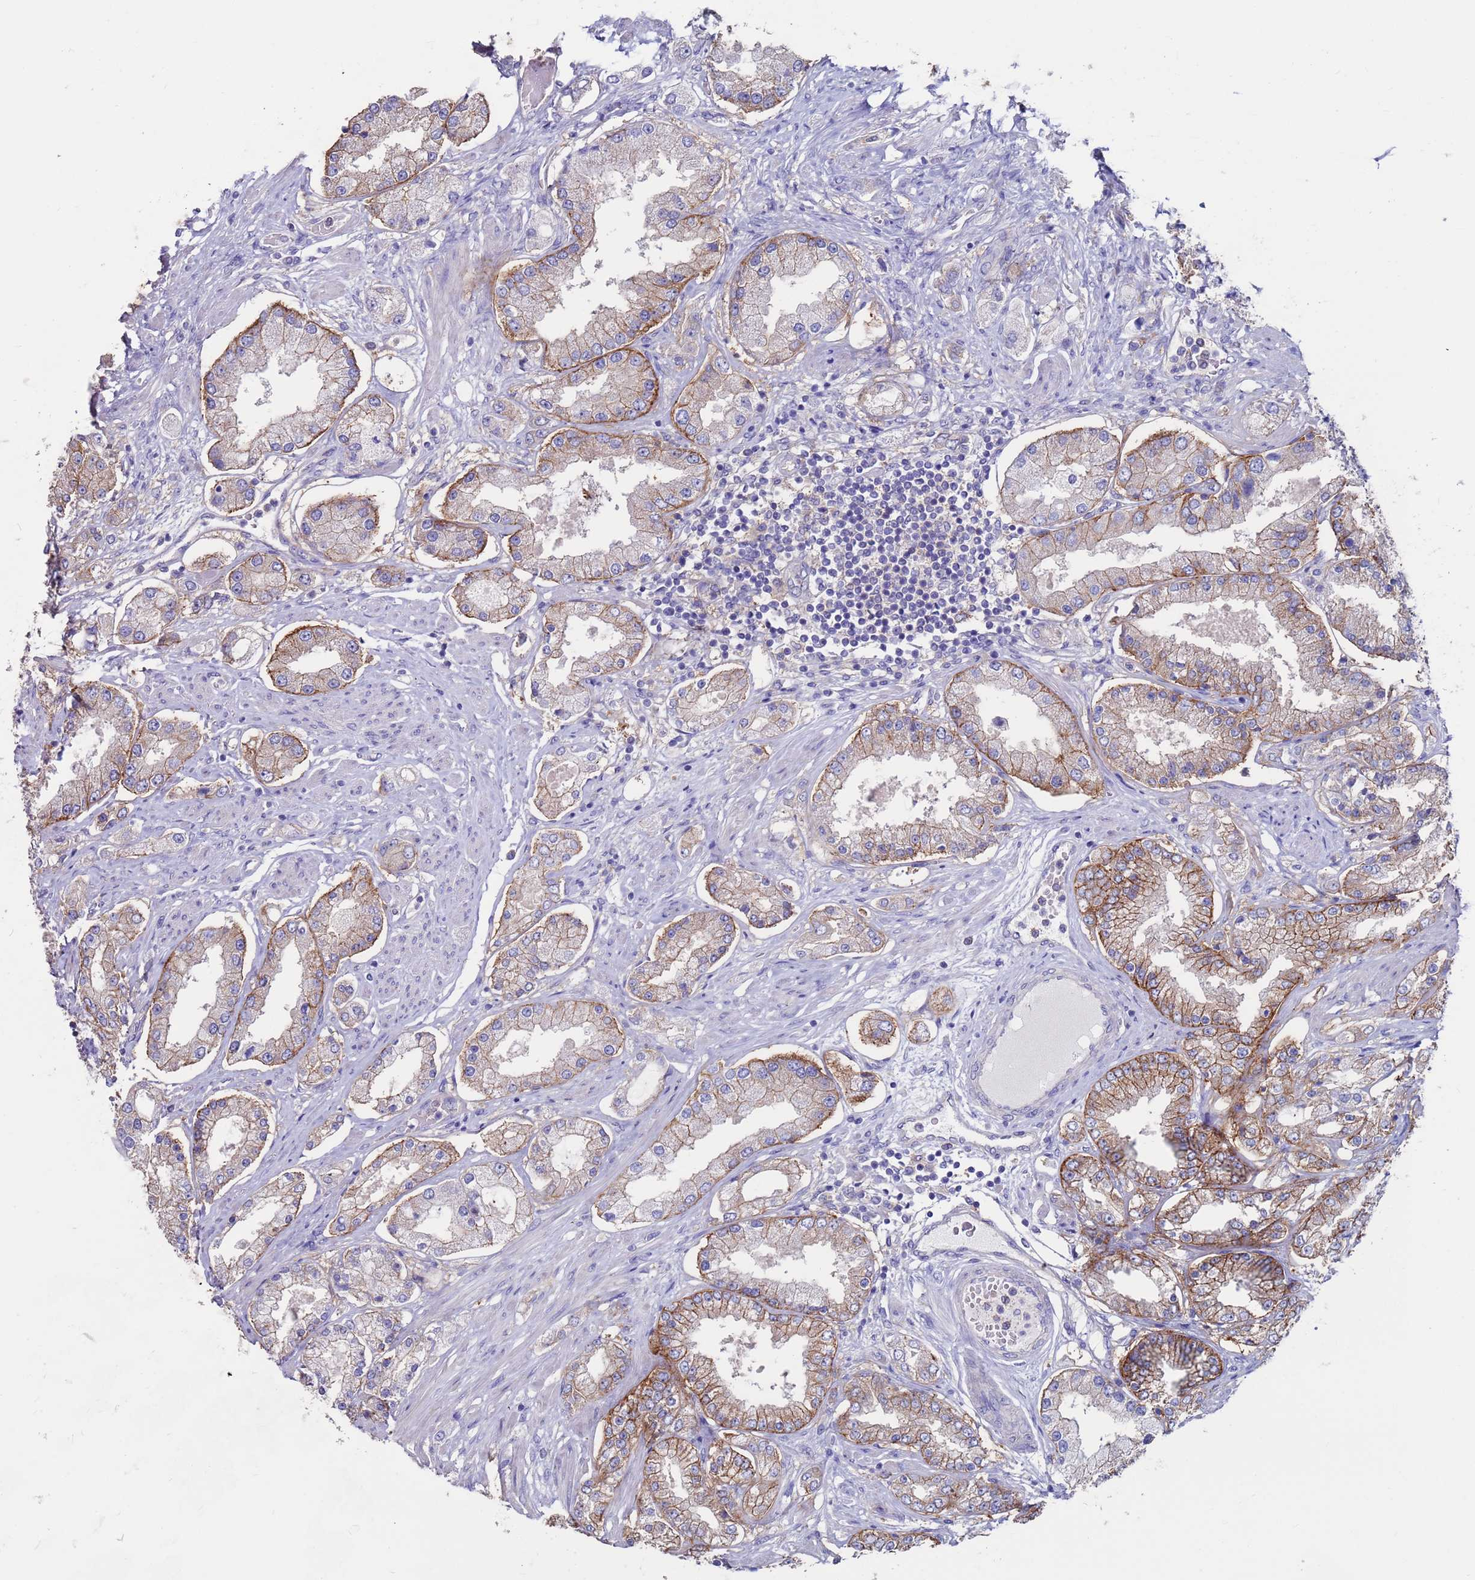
{"staining": {"intensity": "moderate", "quantity": ">75%", "location": "cytoplasmic/membranous"}, "tissue": "prostate cancer", "cell_type": "Tumor cells", "image_type": "cancer", "snomed": [{"axis": "morphology", "description": "Adenocarcinoma, High grade"}, {"axis": "topography", "description": "Prostate"}], "caption": "Prostate cancer (adenocarcinoma (high-grade)) stained for a protein (brown) shows moderate cytoplasmic/membranous positive positivity in approximately >75% of tumor cells.", "gene": "KRTCAP3", "patient": {"sex": "male", "age": 69}}